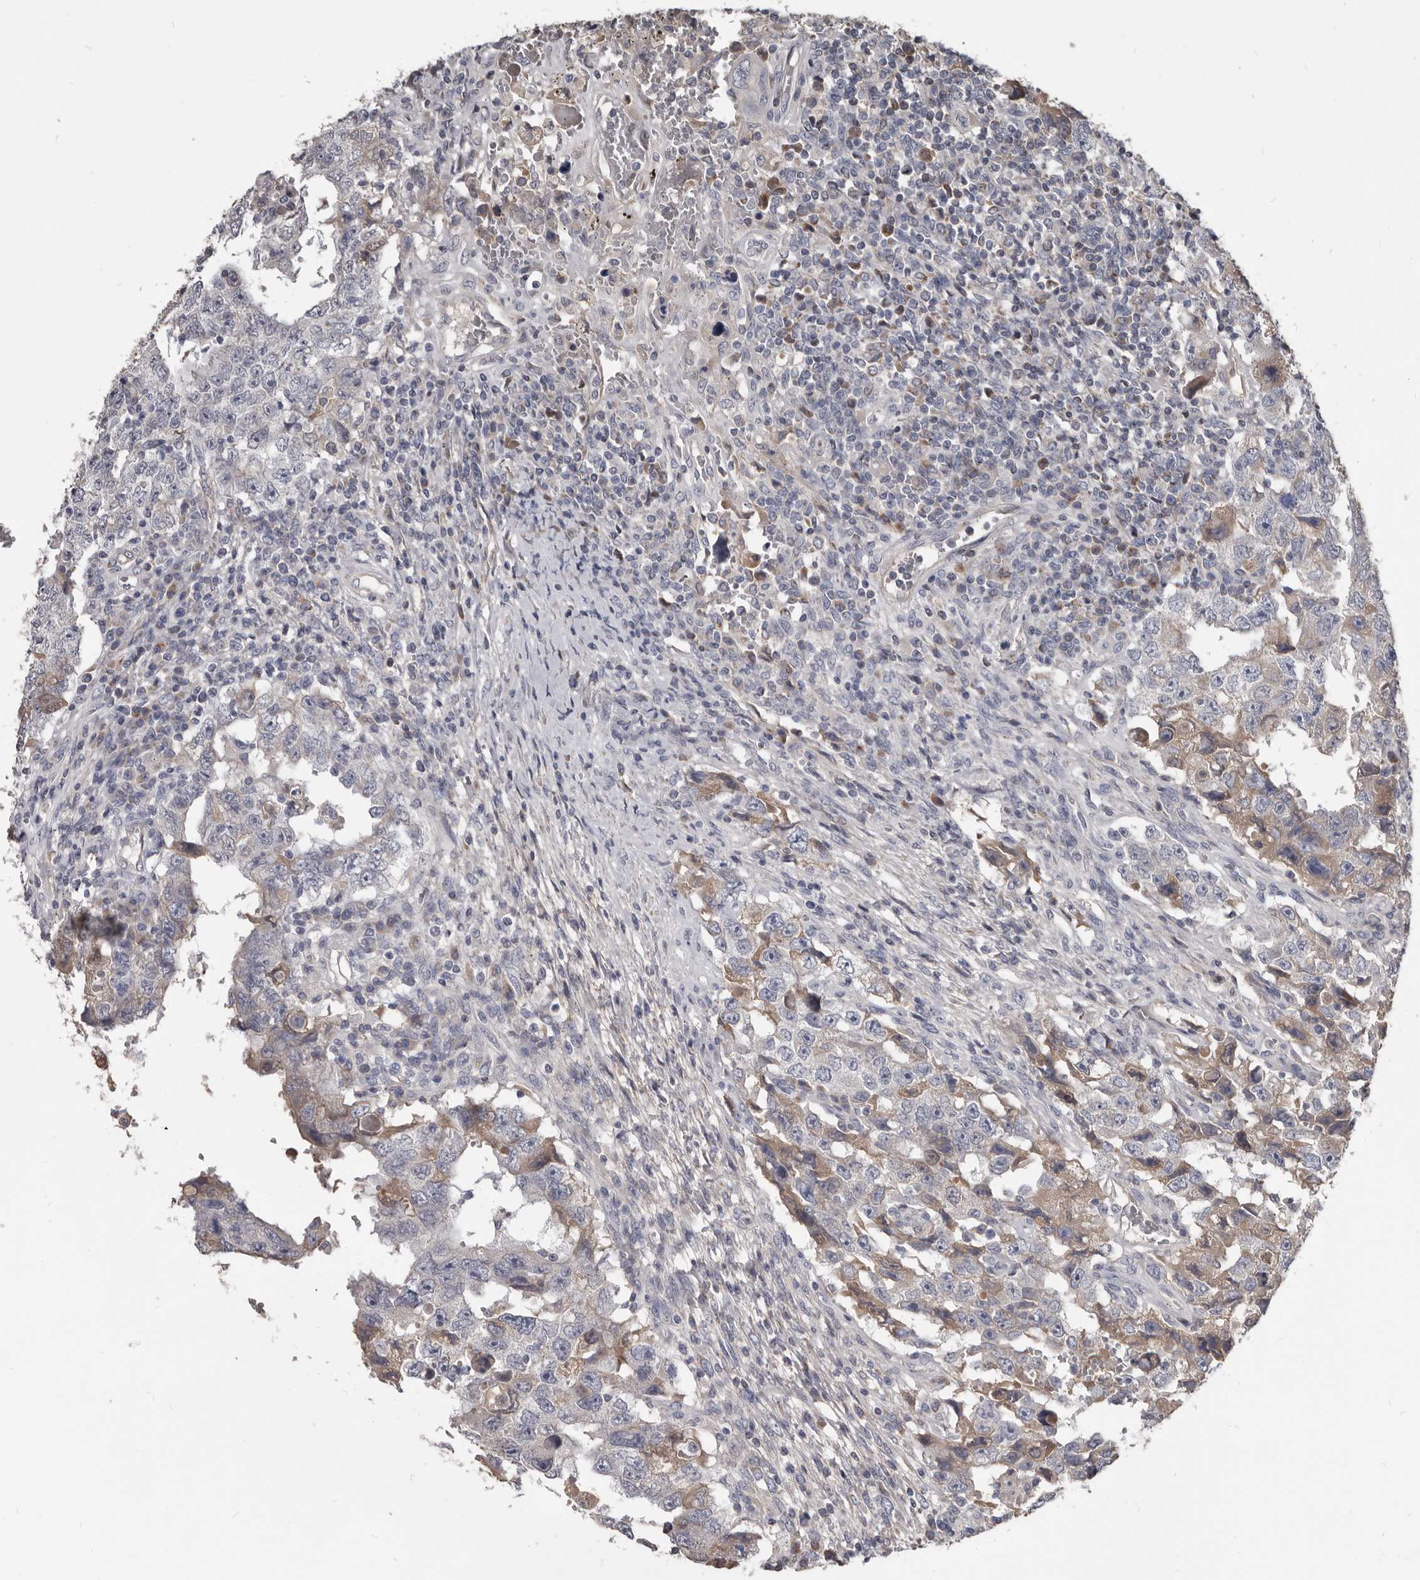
{"staining": {"intensity": "weak", "quantity": "25%-75%", "location": "cytoplasmic/membranous"}, "tissue": "testis cancer", "cell_type": "Tumor cells", "image_type": "cancer", "snomed": [{"axis": "morphology", "description": "Carcinoma, Embryonal, NOS"}, {"axis": "topography", "description": "Testis"}], "caption": "Immunohistochemical staining of testis cancer exhibits weak cytoplasmic/membranous protein expression in about 25%-75% of tumor cells.", "gene": "ALDH5A1", "patient": {"sex": "male", "age": 26}}